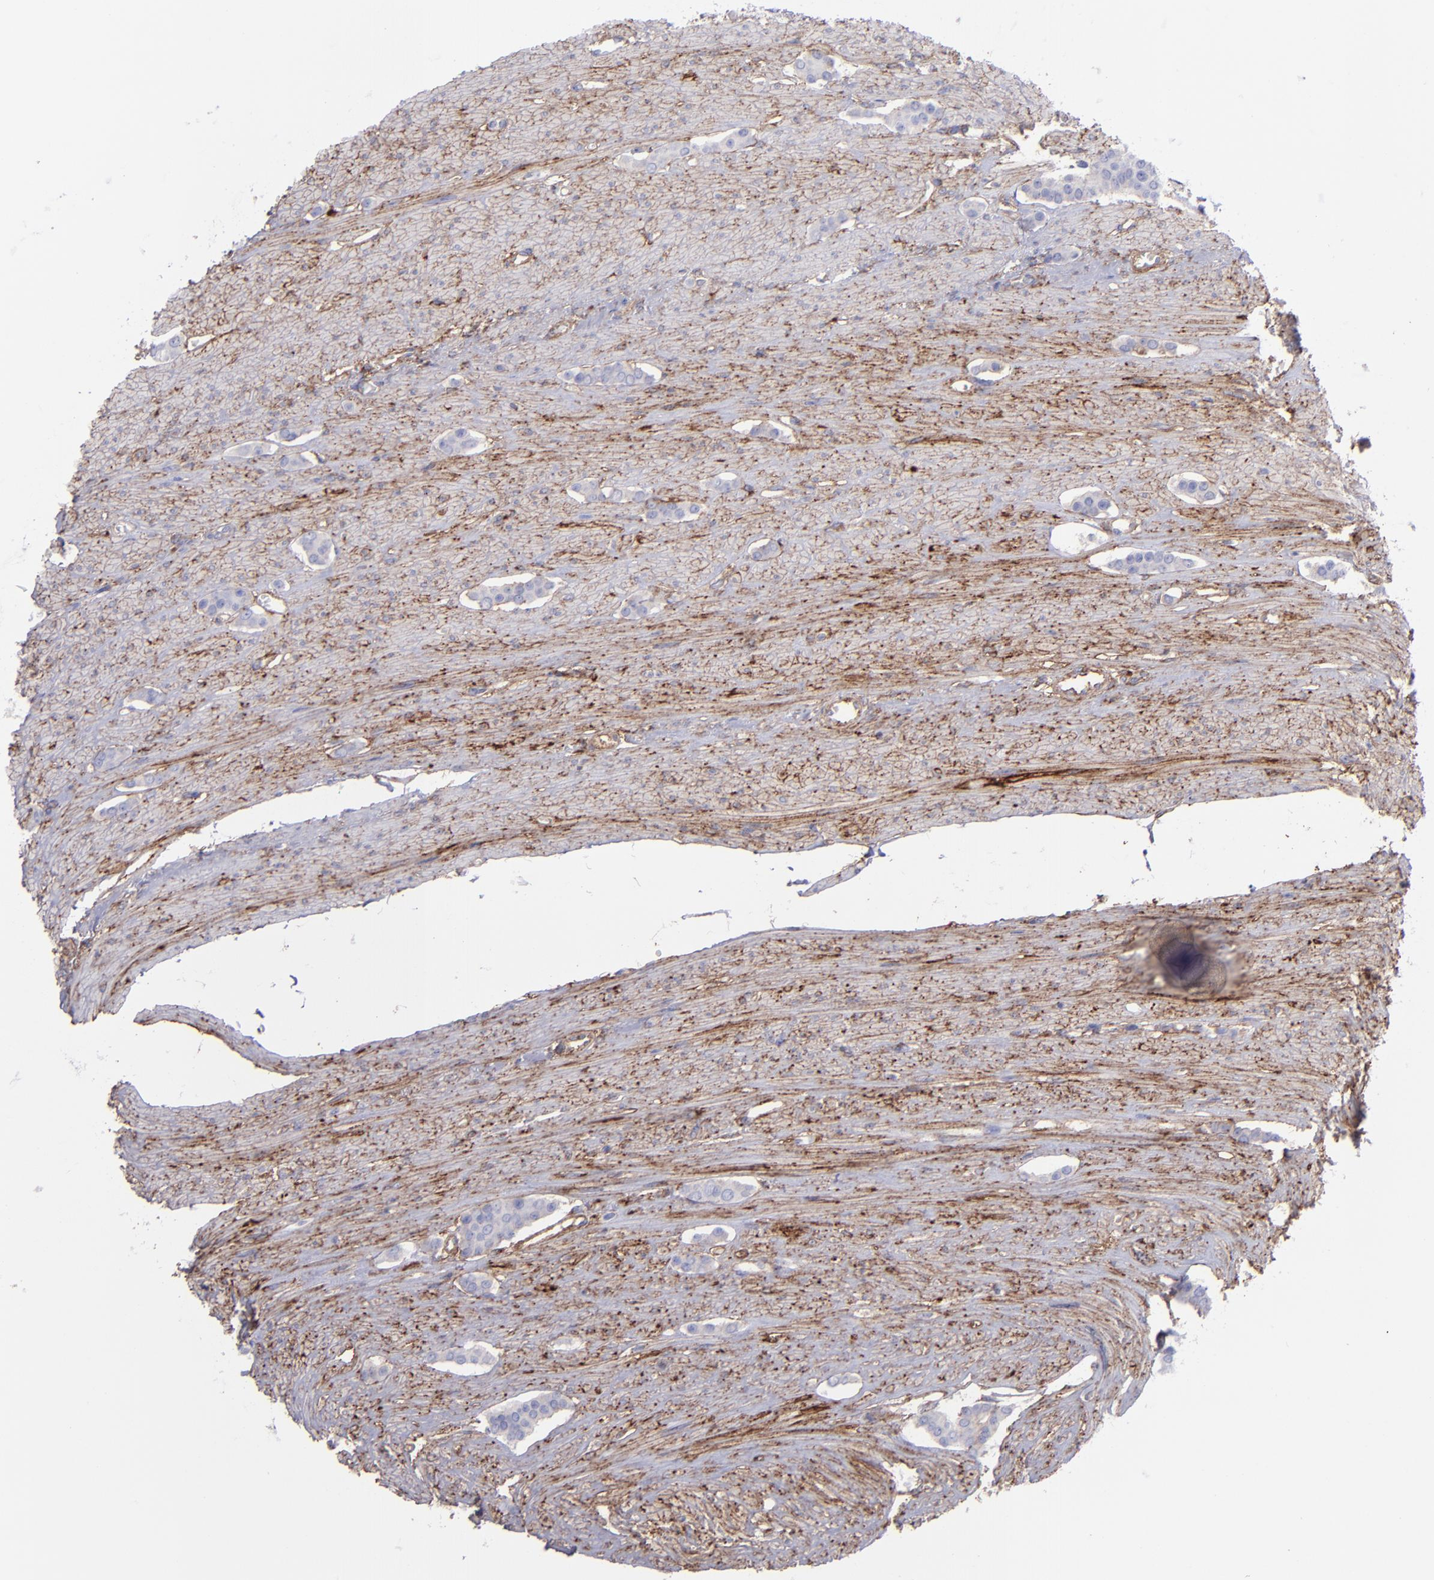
{"staining": {"intensity": "negative", "quantity": "none", "location": "none"}, "tissue": "carcinoid", "cell_type": "Tumor cells", "image_type": "cancer", "snomed": [{"axis": "morphology", "description": "Carcinoid, malignant, NOS"}, {"axis": "topography", "description": "Small intestine"}], "caption": "This photomicrograph is of malignant carcinoid stained with immunohistochemistry to label a protein in brown with the nuclei are counter-stained blue. There is no staining in tumor cells. (Immunohistochemistry, brightfield microscopy, high magnification).", "gene": "ITGAV", "patient": {"sex": "male", "age": 60}}